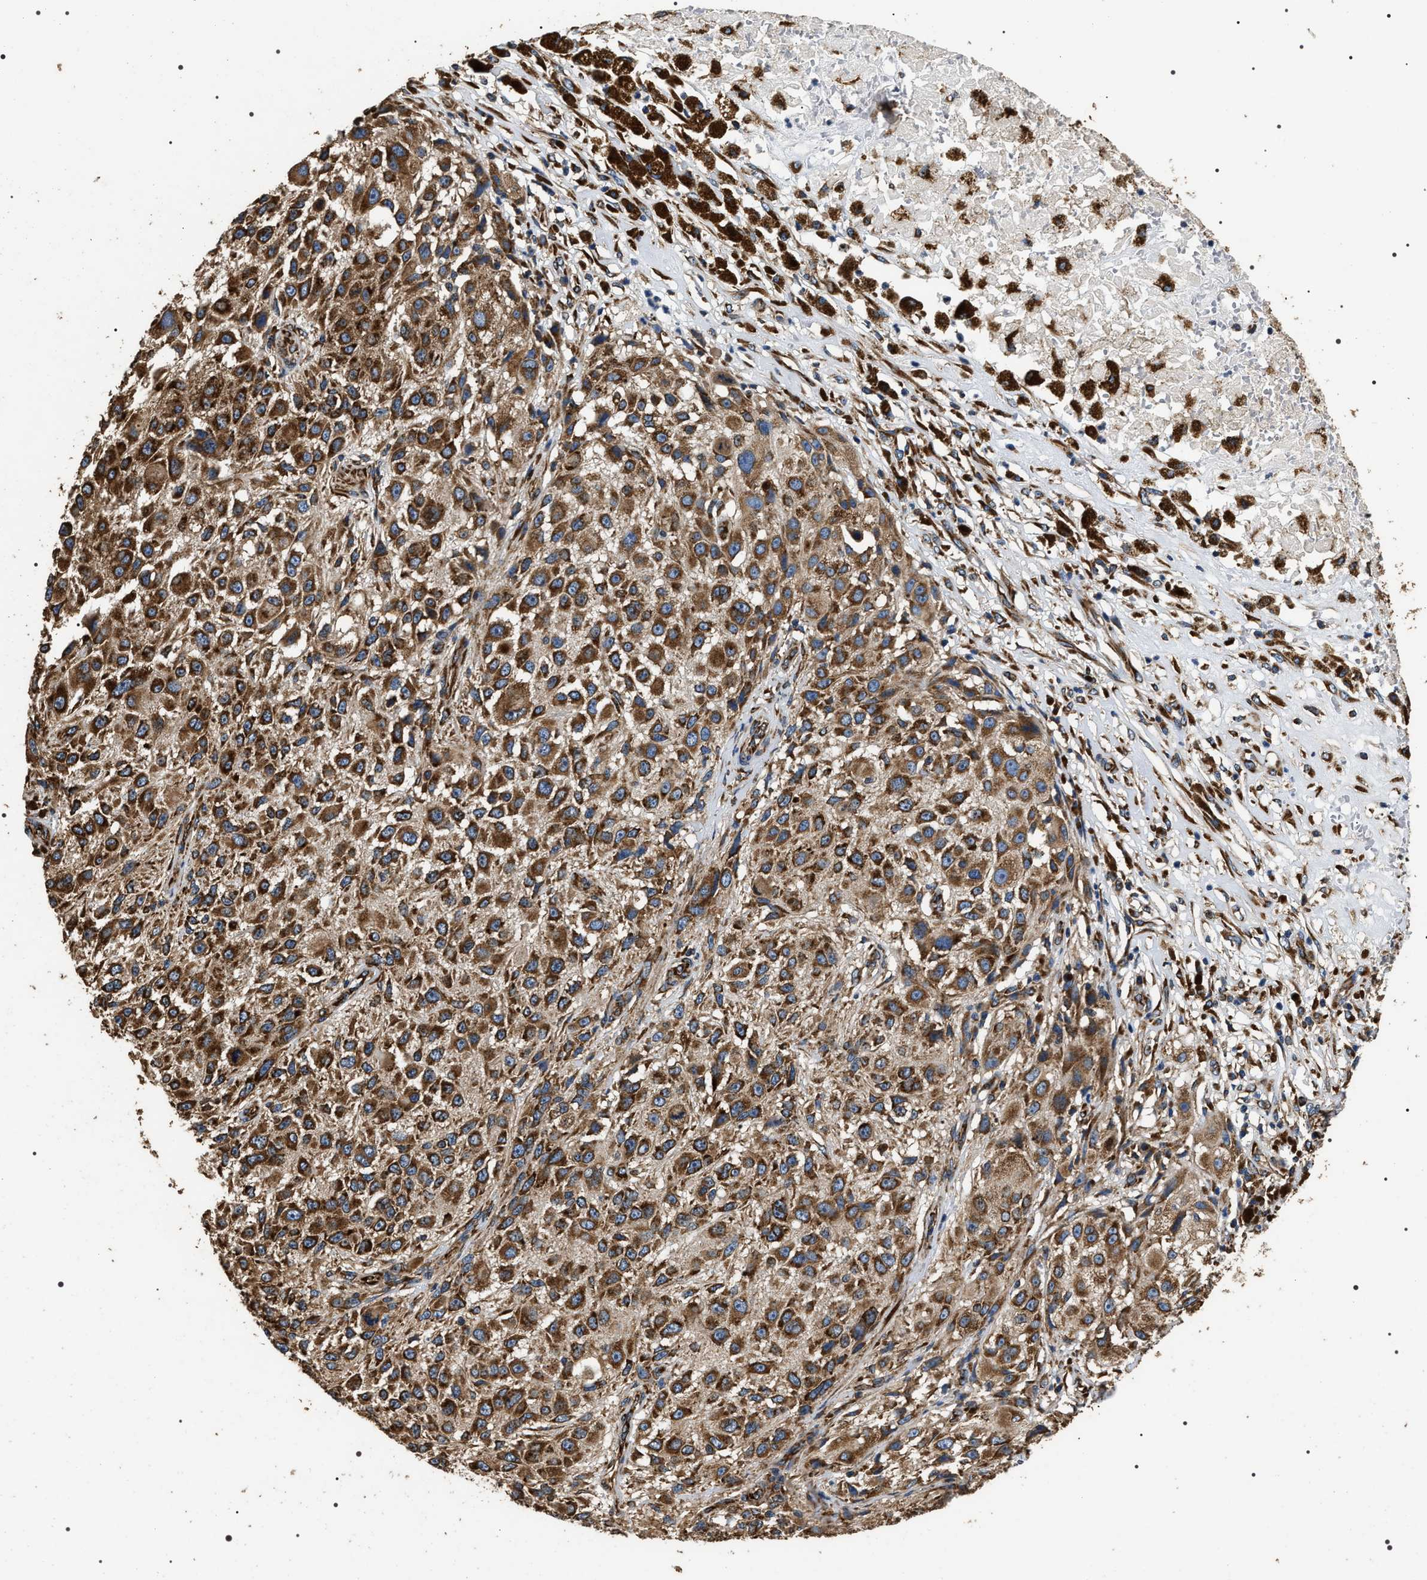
{"staining": {"intensity": "moderate", "quantity": ">75%", "location": "cytoplasmic/membranous"}, "tissue": "melanoma", "cell_type": "Tumor cells", "image_type": "cancer", "snomed": [{"axis": "morphology", "description": "Necrosis, NOS"}, {"axis": "morphology", "description": "Malignant melanoma, NOS"}, {"axis": "topography", "description": "Skin"}], "caption": "A brown stain labels moderate cytoplasmic/membranous expression of a protein in human malignant melanoma tumor cells. The staining is performed using DAB (3,3'-diaminobenzidine) brown chromogen to label protein expression. The nuclei are counter-stained blue using hematoxylin.", "gene": "KTN1", "patient": {"sex": "female", "age": 87}}